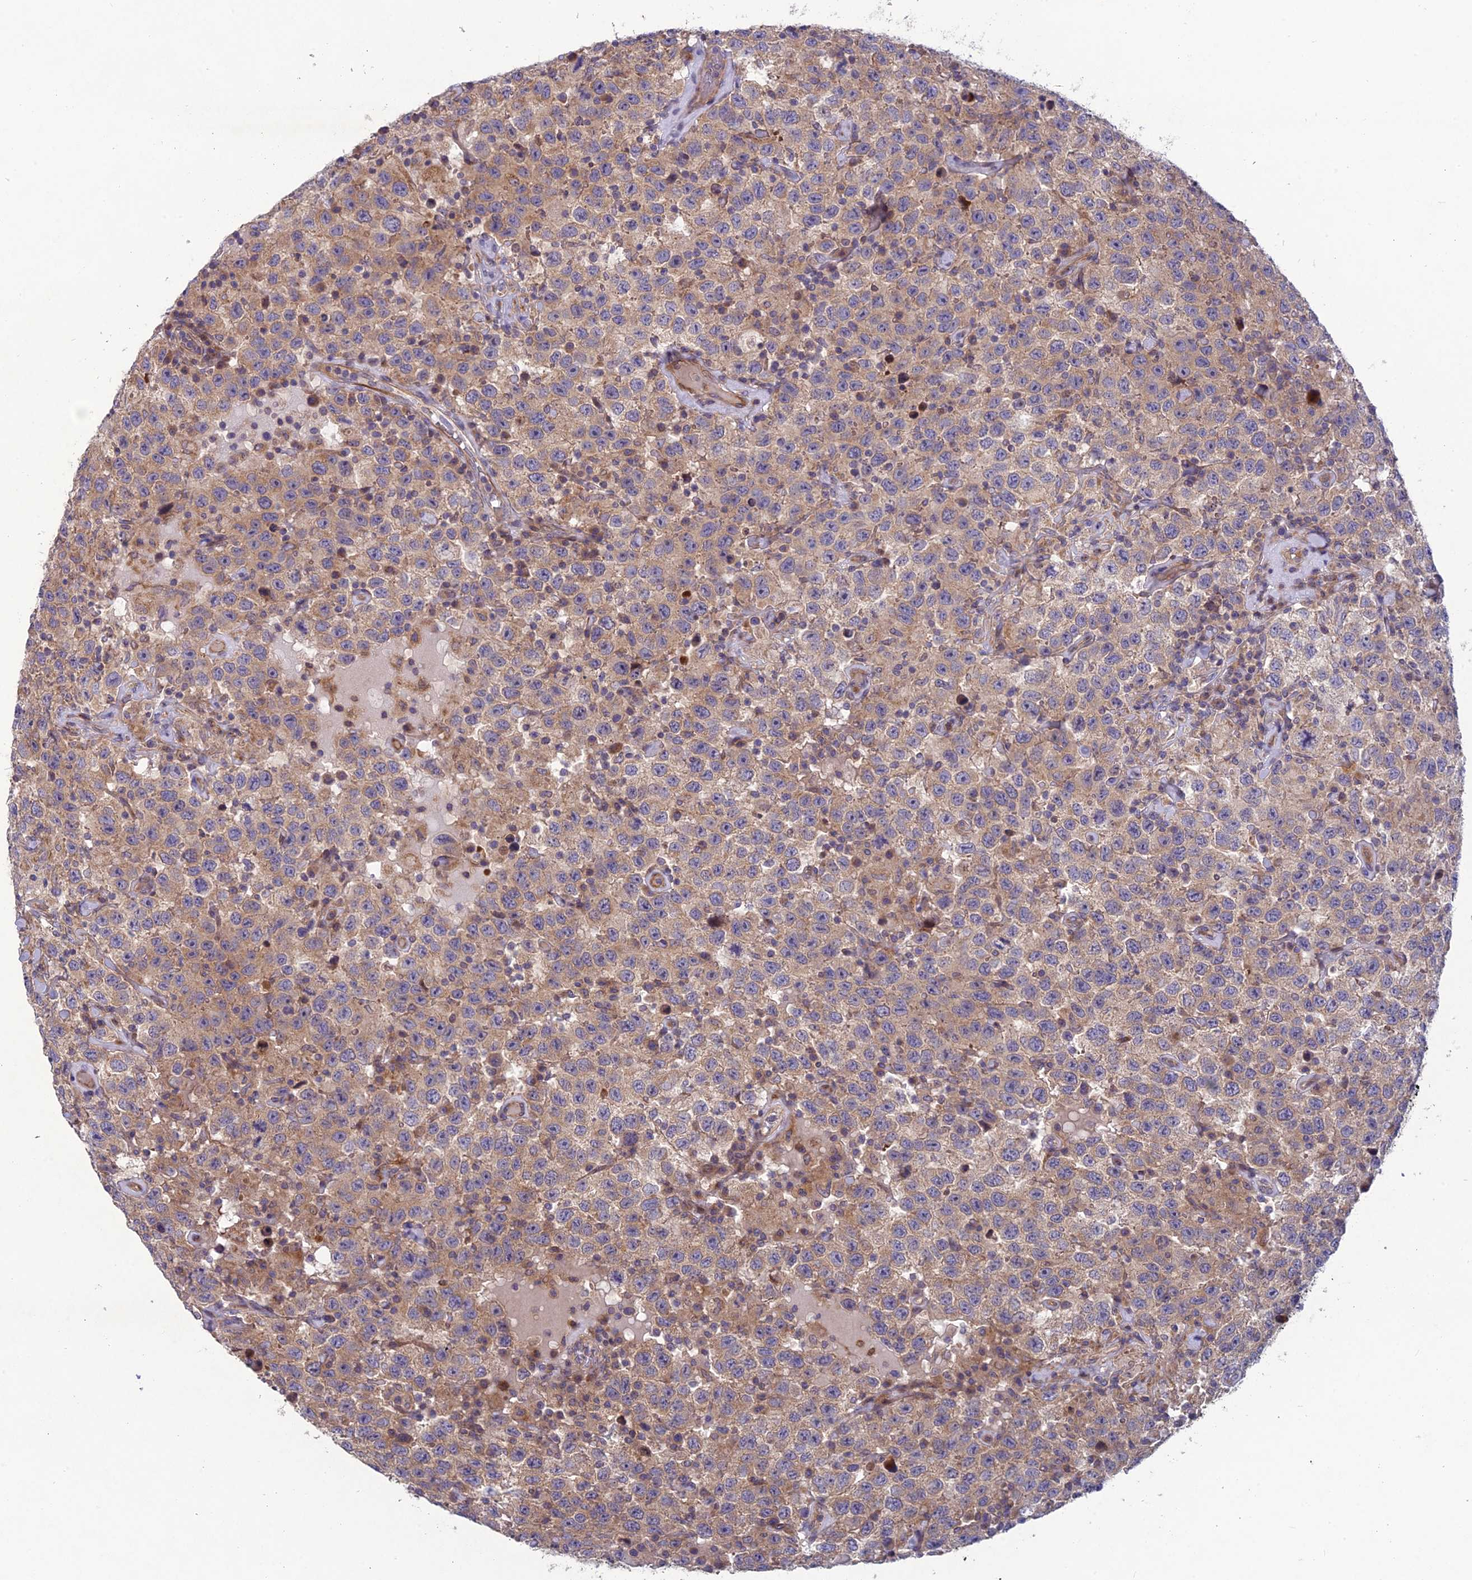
{"staining": {"intensity": "moderate", "quantity": ">75%", "location": "cytoplasmic/membranous"}, "tissue": "testis cancer", "cell_type": "Tumor cells", "image_type": "cancer", "snomed": [{"axis": "morphology", "description": "Seminoma, NOS"}, {"axis": "topography", "description": "Testis"}], "caption": "Immunohistochemistry (IHC) (DAB) staining of human testis cancer shows moderate cytoplasmic/membranous protein positivity in approximately >75% of tumor cells.", "gene": "BLTP2", "patient": {"sex": "male", "age": 41}}